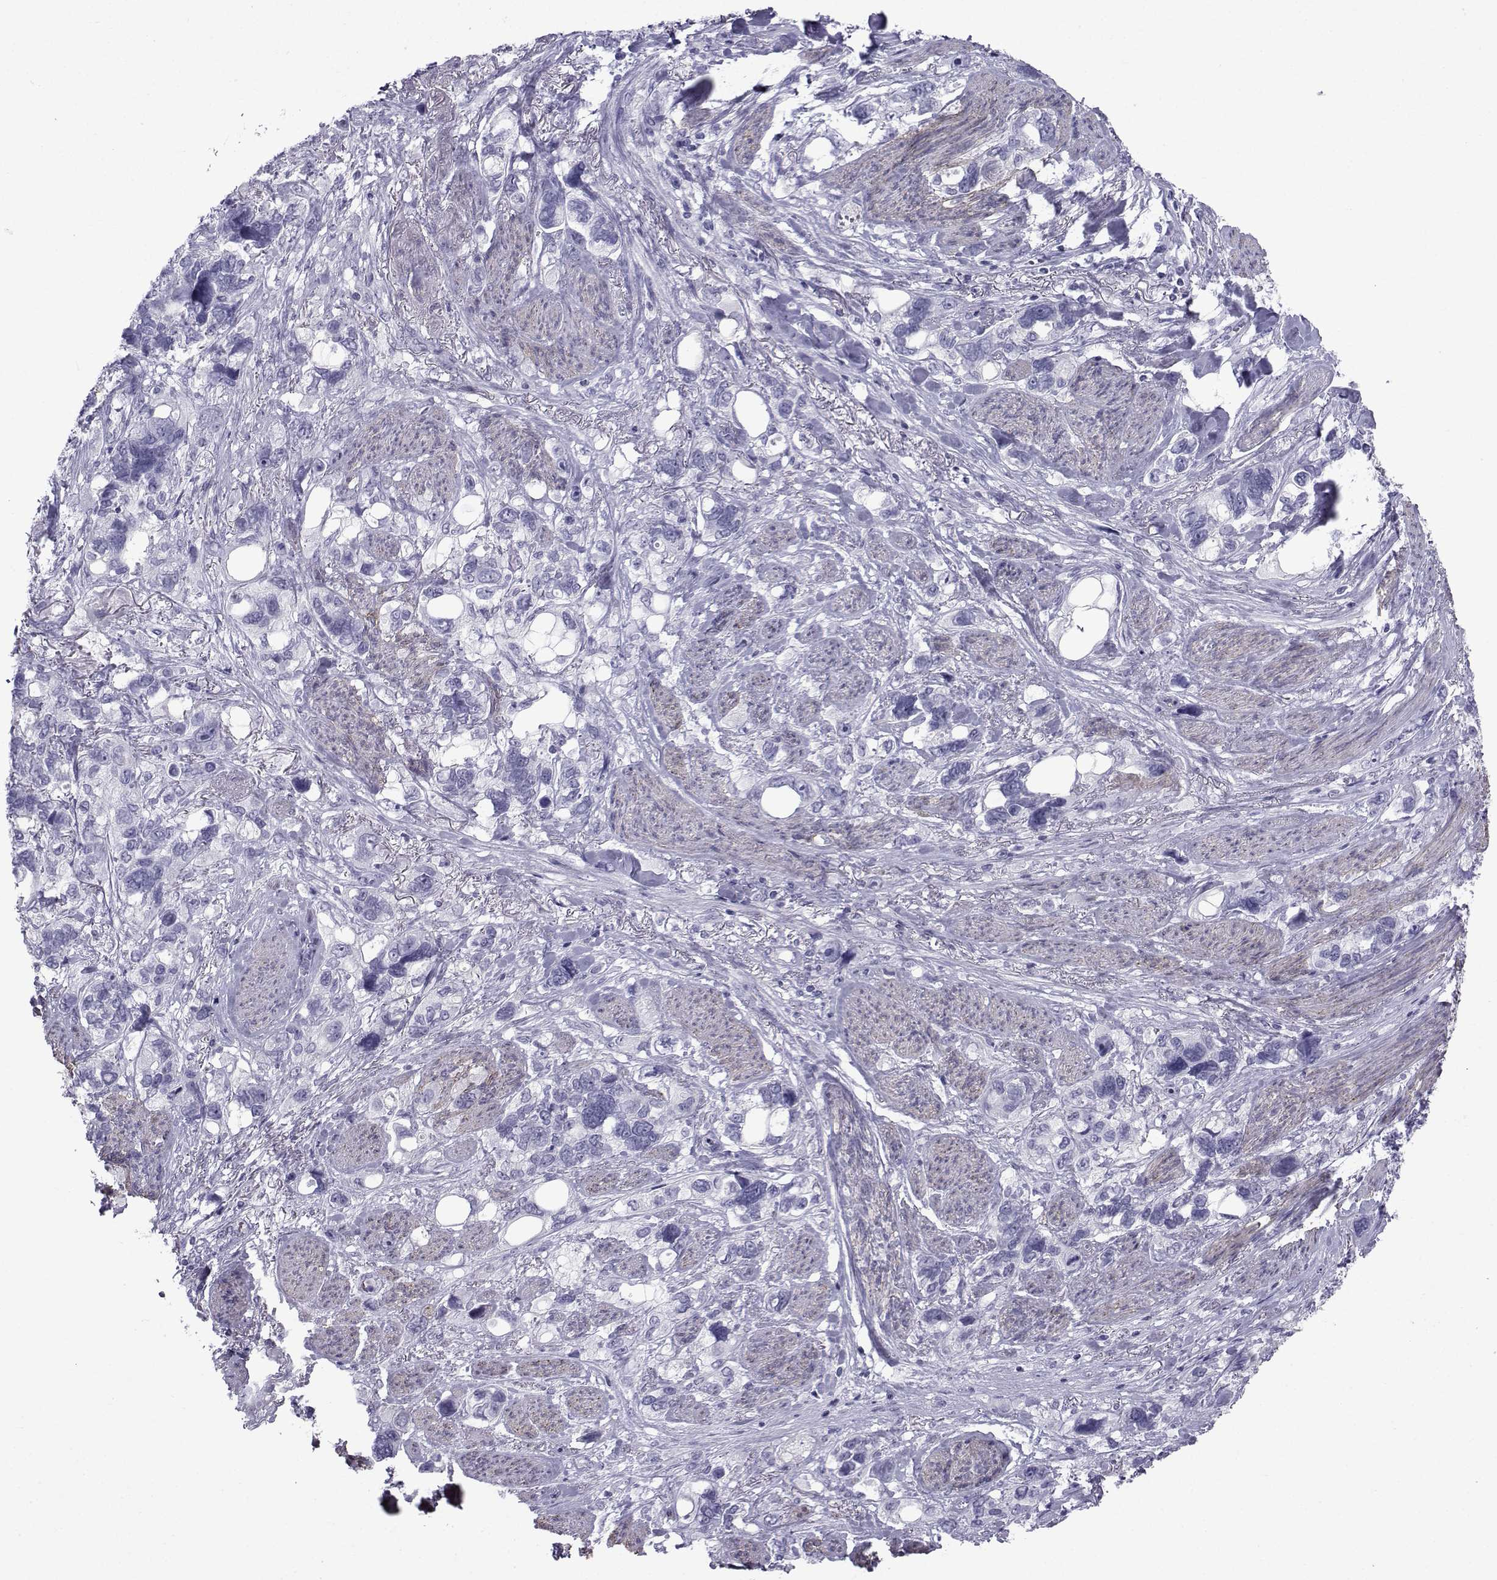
{"staining": {"intensity": "negative", "quantity": "none", "location": "none"}, "tissue": "stomach cancer", "cell_type": "Tumor cells", "image_type": "cancer", "snomed": [{"axis": "morphology", "description": "Adenocarcinoma, NOS"}, {"axis": "topography", "description": "Stomach, upper"}], "caption": "Human stomach adenocarcinoma stained for a protein using immunohistochemistry (IHC) exhibits no staining in tumor cells.", "gene": "SPANXD", "patient": {"sex": "female", "age": 81}}